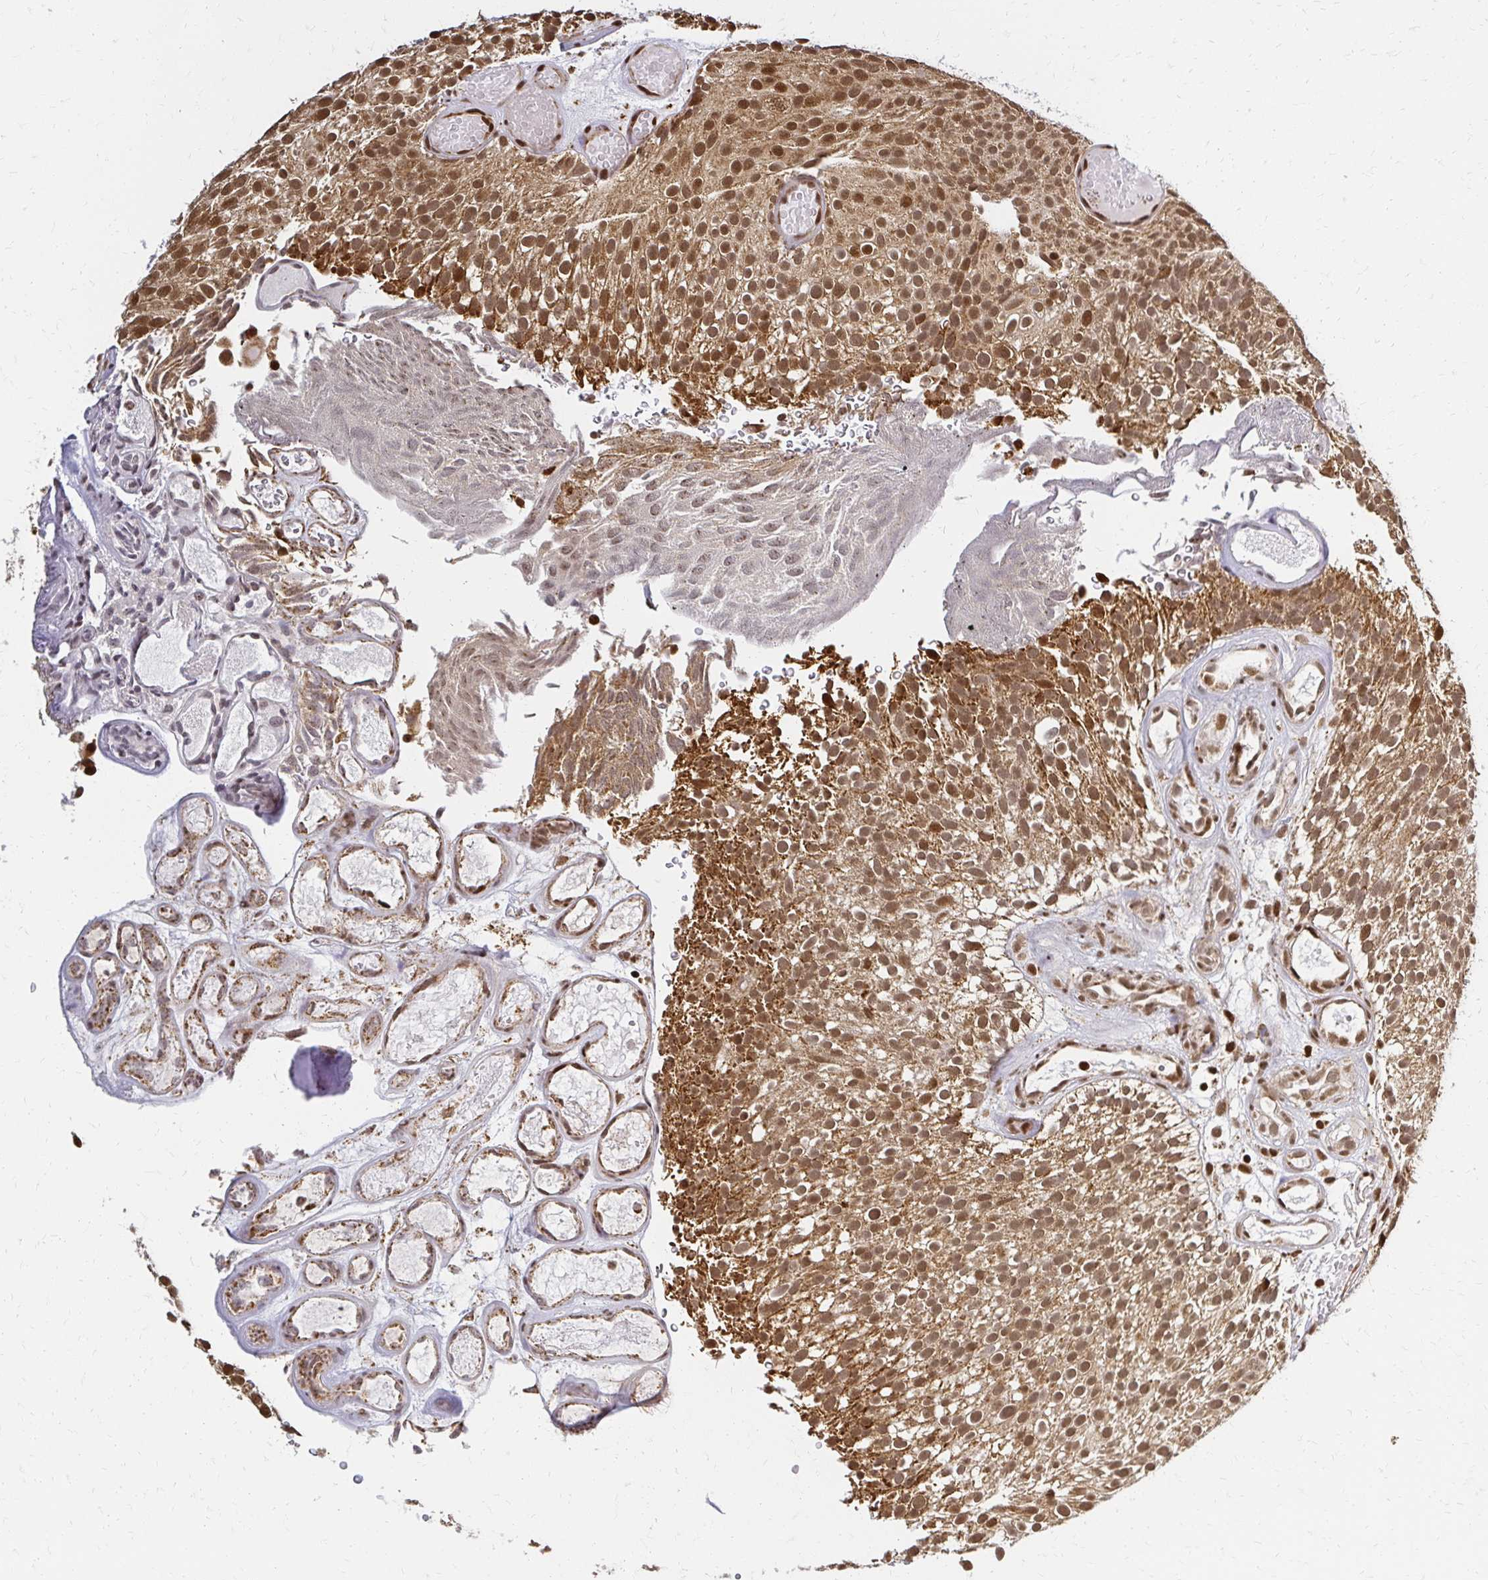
{"staining": {"intensity": "moderate", "quantity": ">75%", "location": "cytoplasmic/membranous,nuclear"}, "tissue": "urothelial cancer", "cell_type": "Tumor cells", "image_type": "cancer", "snomed": [{"axis": "morphology", "description": "Urothelial carcinoma, Low grade"}, {"axis": "topography", "description": "Urinary bladder"}], "caption": "Brown immunohistochemical staining in human low-grade urothelial carcinoma demonstrates moderate cytoplasmic/membranous and nuclear staining in about >75% of tumor cells. The staining was performed using DAB (3,3'-diaminobenzidine) to visualize the protein expression in brown, while the nuclei were stained in blue with hematoxylin (Magnification: 20x).", "gene": "HOXA9", "patient": {"sex": "male", "age": 78}}